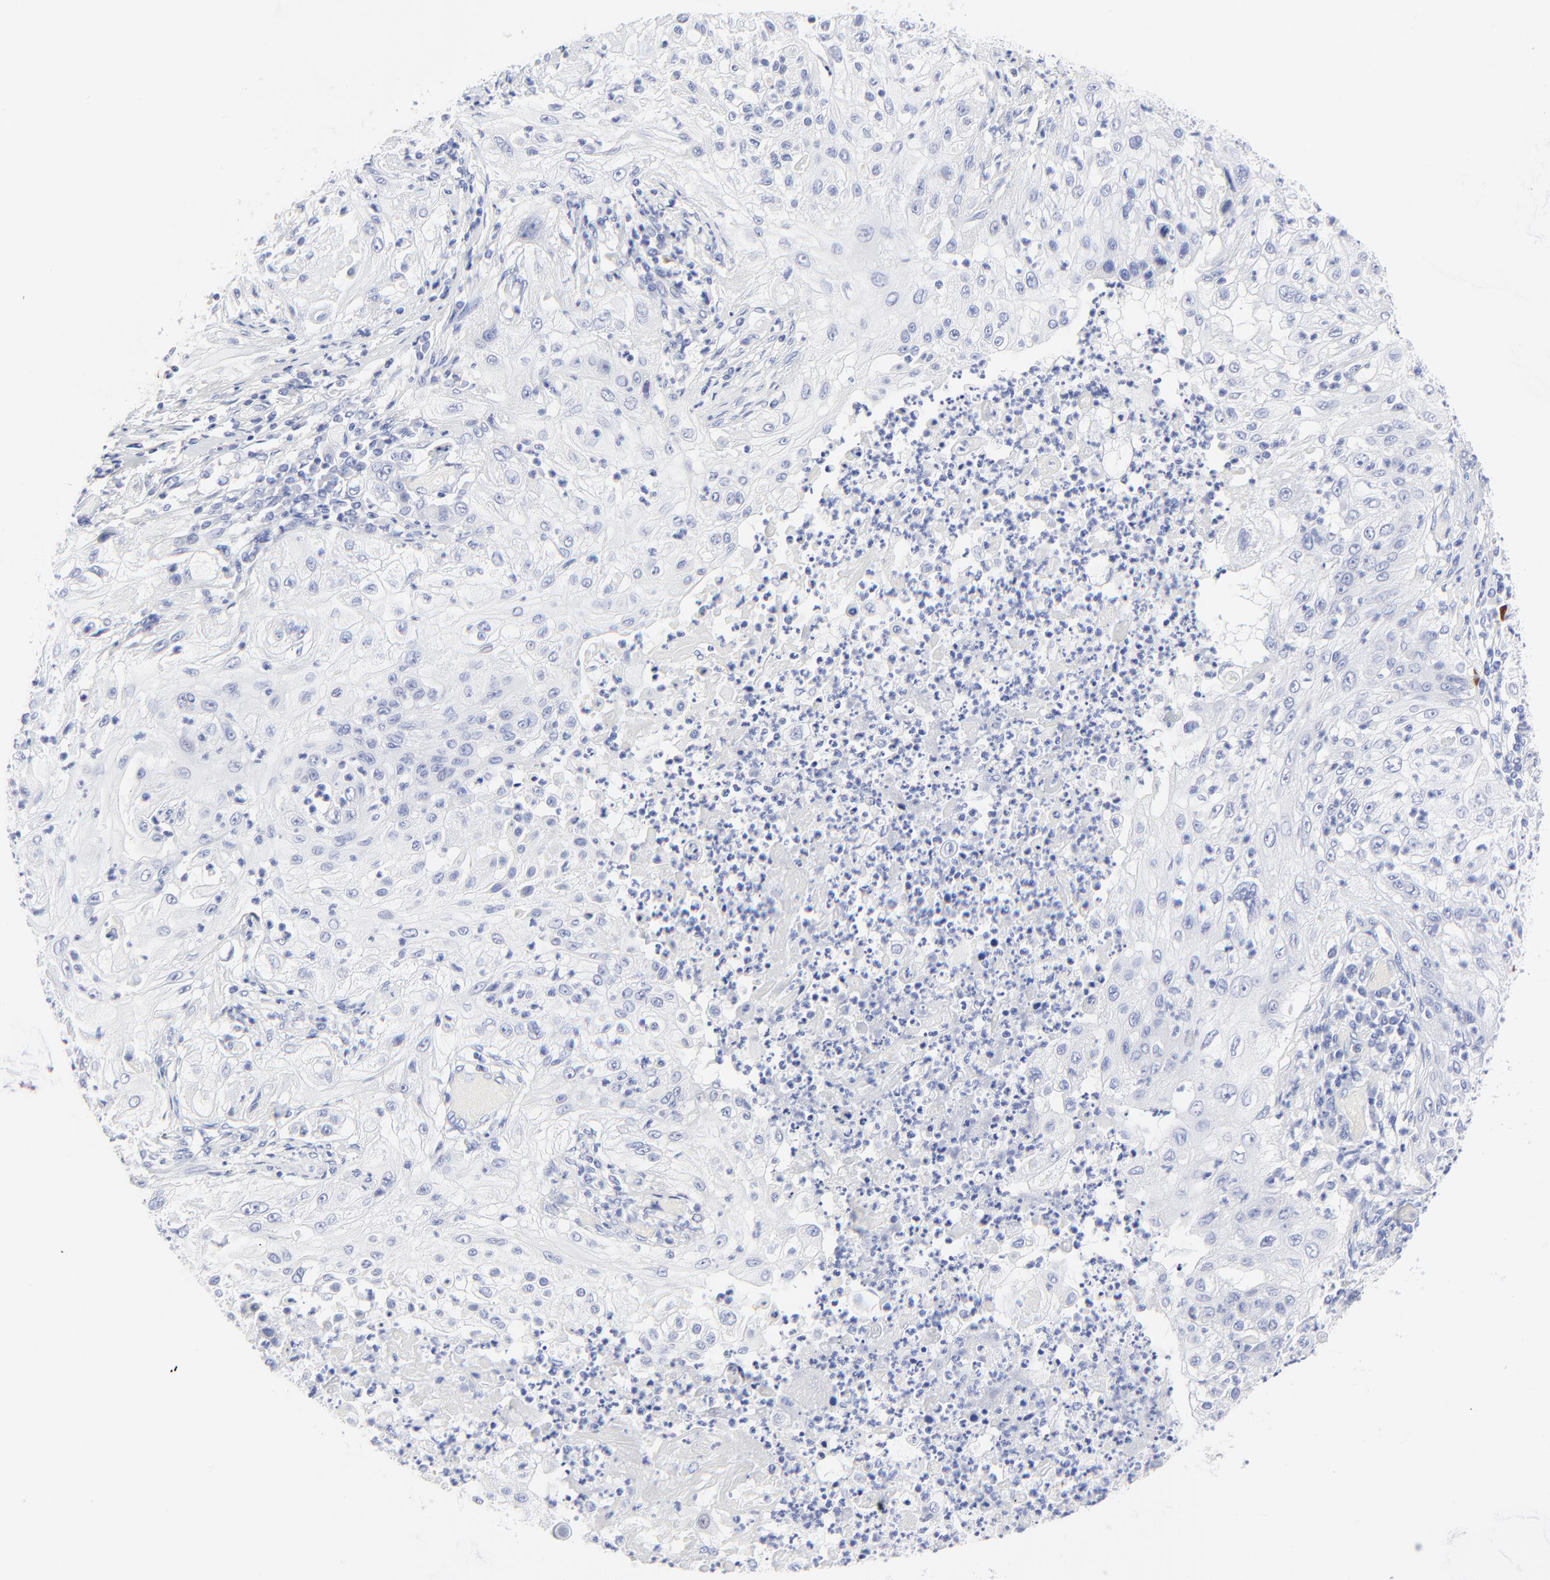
{"staining": {"intensity": "negative", "quantity": "none", "location": "none"}, "tissue": "lung cancer", "cell_type": "Tumor cells", "image_type": "cancer", "snomed": [{"axis": "morphology", "description": "Inflammation, NOS"}, {"axis": "morphology", "description": "Squamous cell carcinoma, NOS"}, {"axis": "topography", "description": "Lymph node"}, {"axis": "topography", "description": "Soft tissue"}, {"axis": "topography", "description": "Lung"}], "caption": "Immunohistochemistry photomicrograph of human lung squamous cell carcinoma stained for a protein (brown), which exhibits no expression in tumor cells.", "gene": "PSD3", "patient": {"sex": "male", "age": 66}}